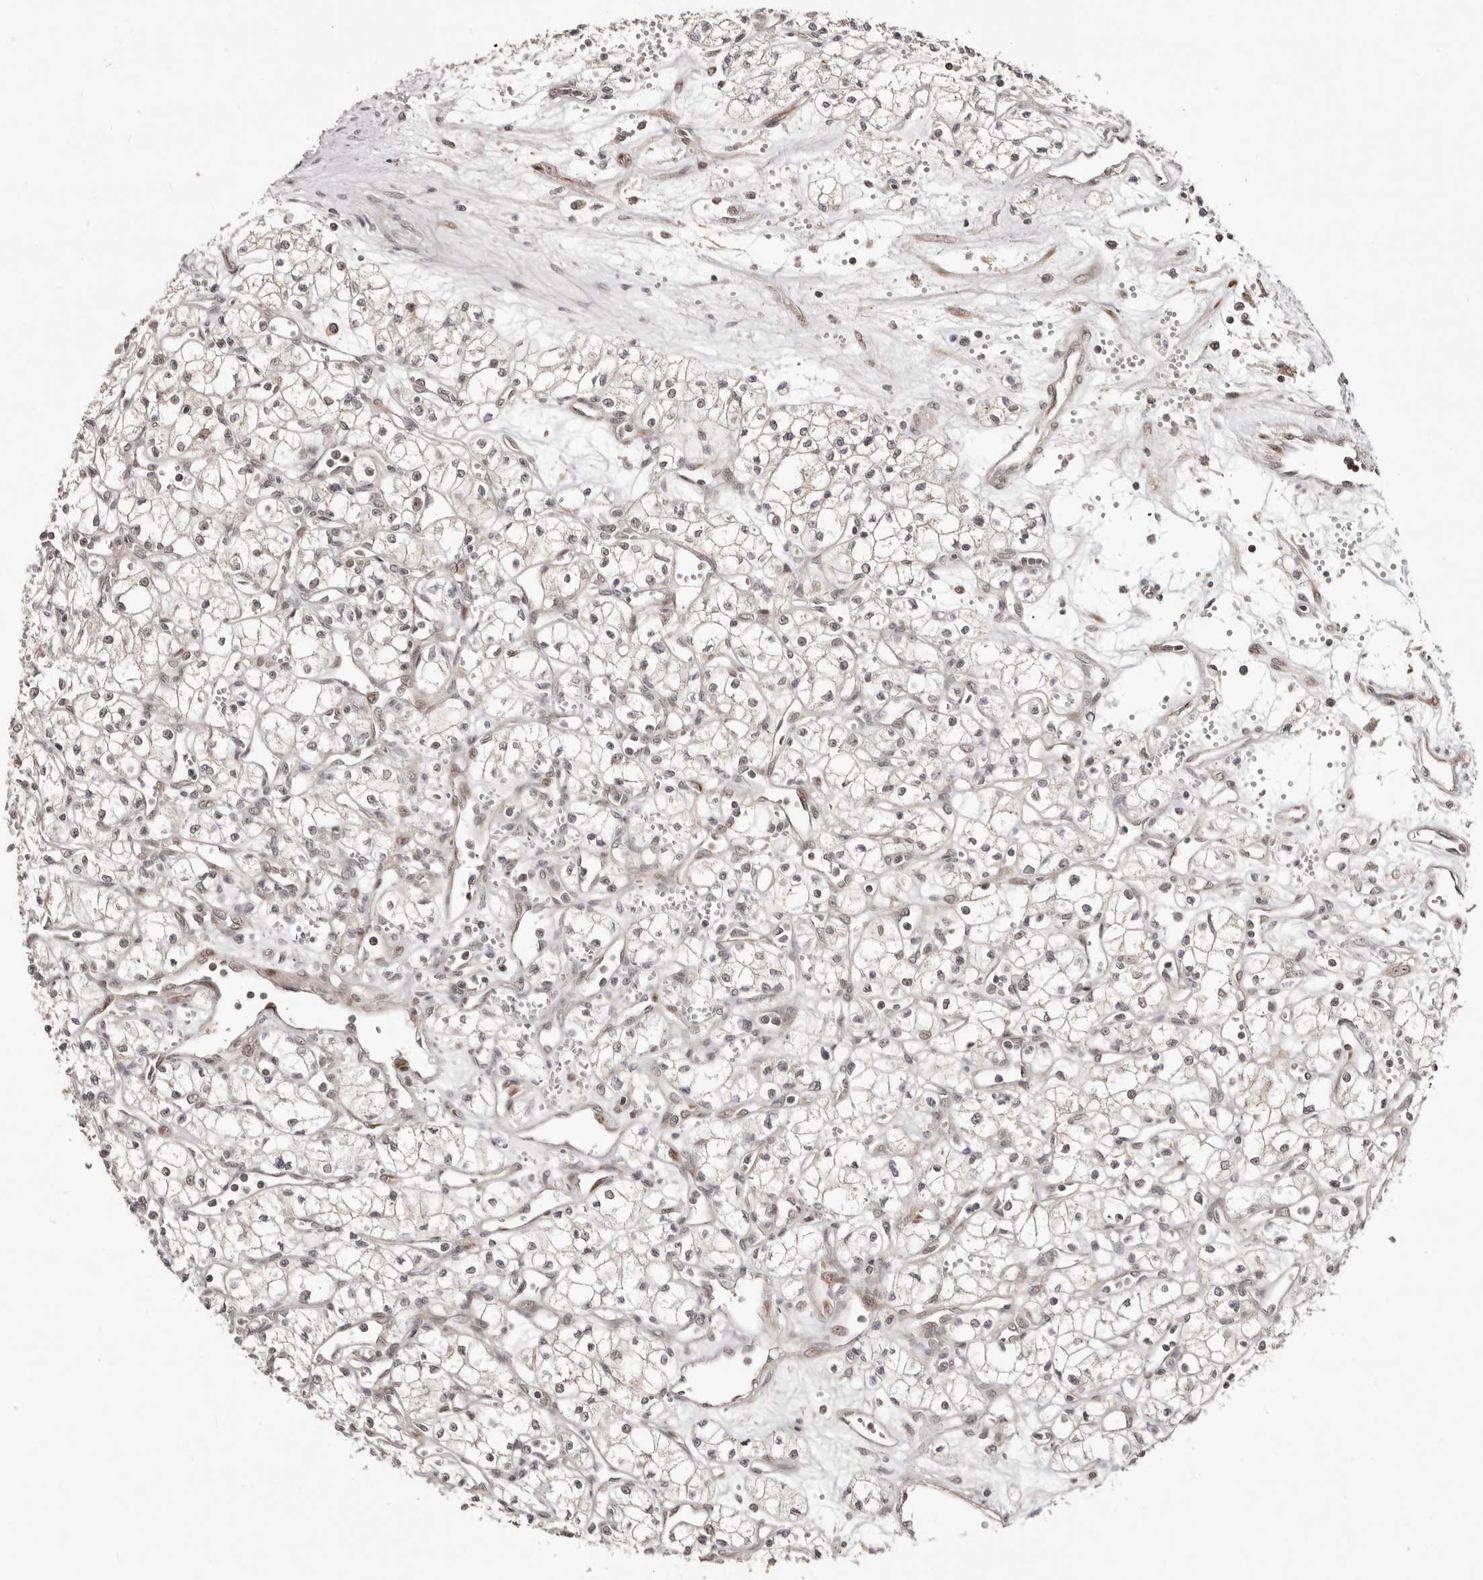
{"staining": {"intensity": "weak", "quantity": ">75%", "location": "nuclear"}, "tissue": "renal cancer", "cell_type": "Tumor cells", "image_type": "cancer", "snomed": [{"axis": "morphology", "description": "Adenocarcinoma, NOS"}, {"axis": "topography", "description": "Kidney"}], "caption": "Immunohistochemistry (IHC) (DAB (3,3'-diaminobenzidine)) staining of renal cancer (adenocarcinoma) displays weak nuclear protein positivity in approximately >75% of tumor cells.", "gene": "SRCAP", "patient": {"sex": "male", "age": 59}}